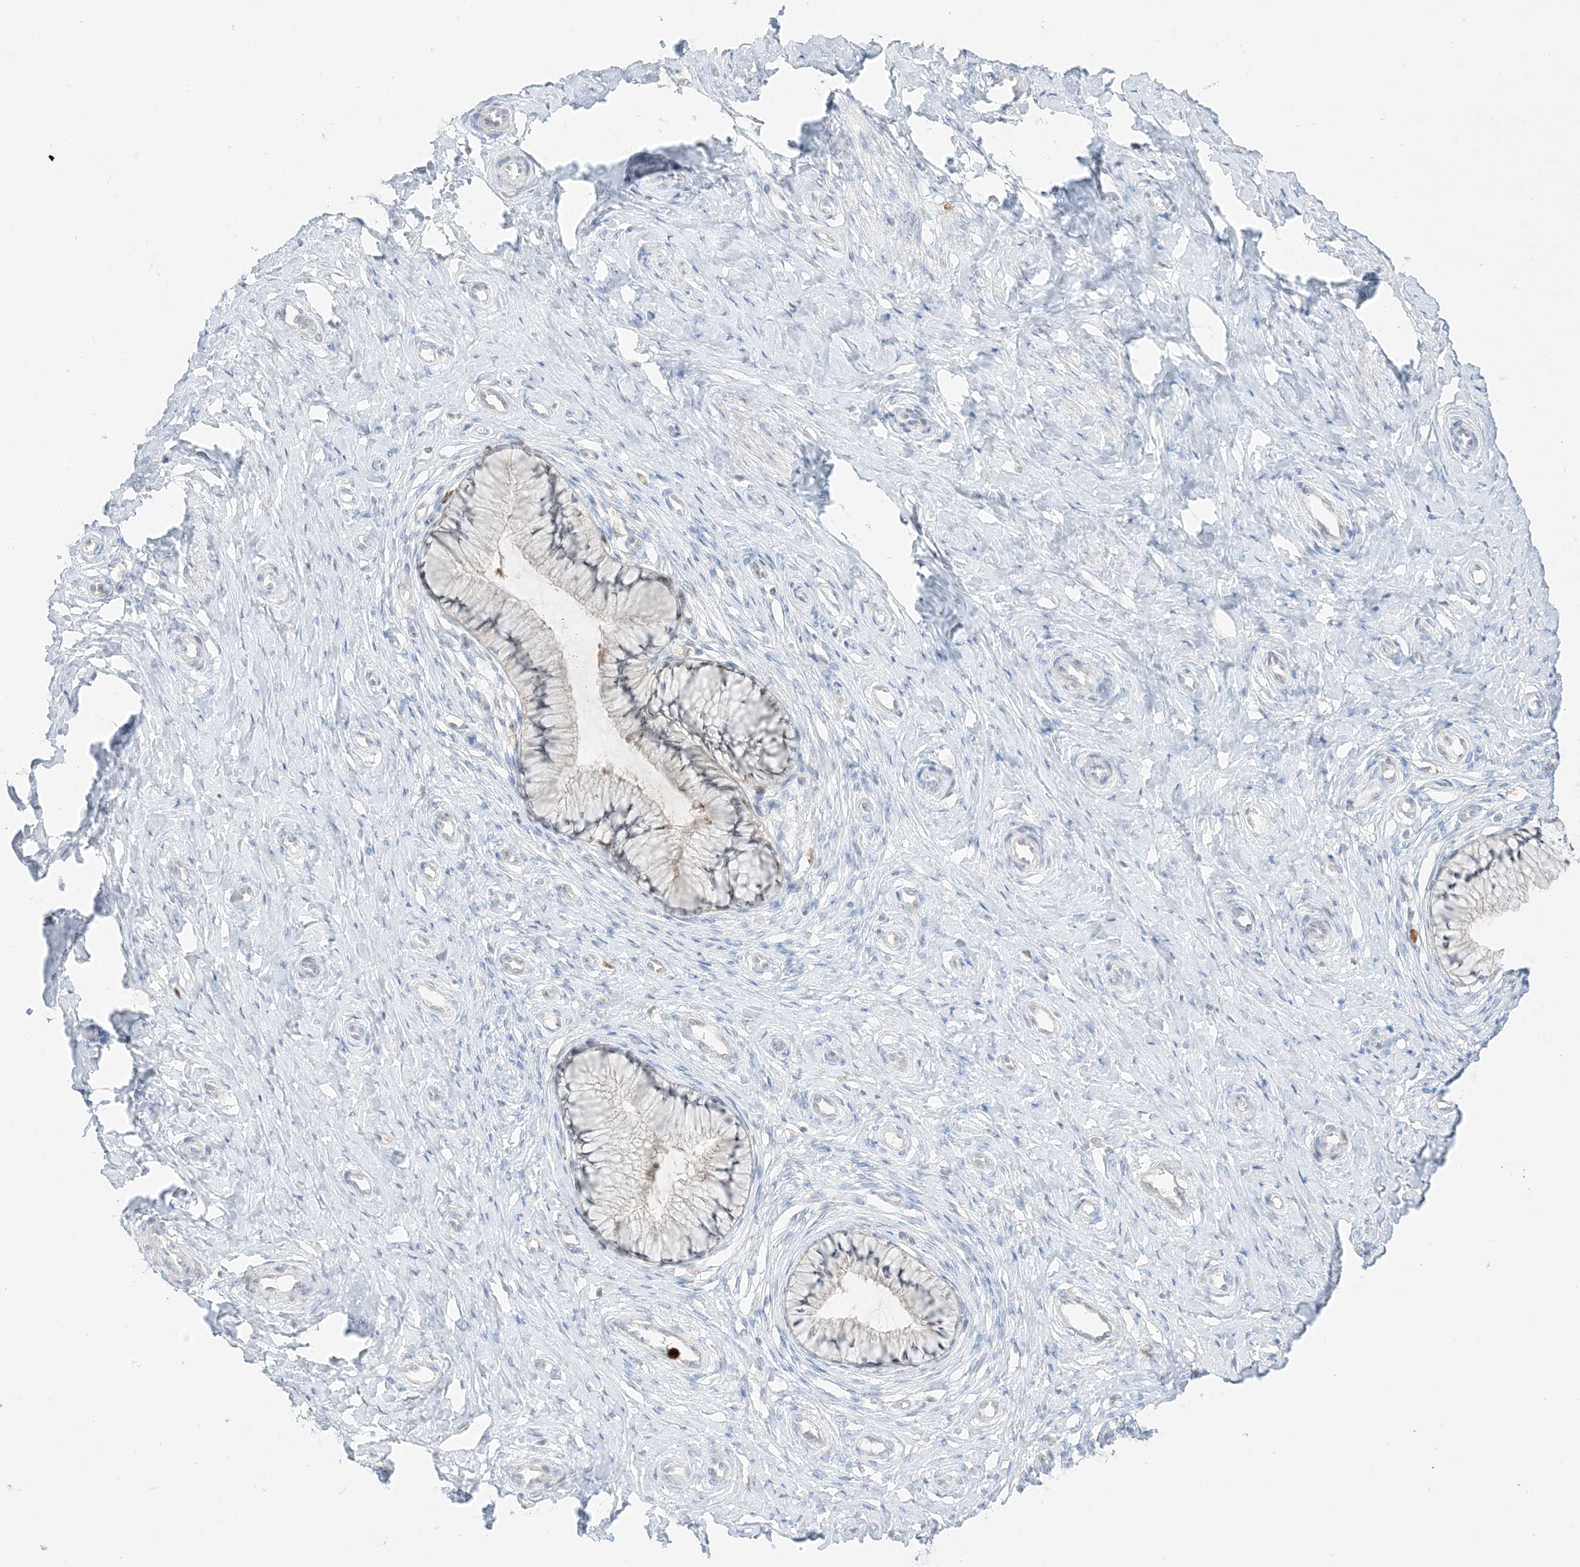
{"staining": {"intensity": "negative", "quantity": "none", "location": "none"}, "tissue": "cervix", "cell_type": "Glandular cells", "image_type": "normal", "snomed": [{"axis": "morphology", "description": "Normal tissue, NOS"}, {"axis": "topography", "description": "Cervix"}], "caption": "Protein analysis of benign cervix shows no significant positivity in glandular cells.", "gene": "GCA", "patient": {"sex": "female", "age": 36}}